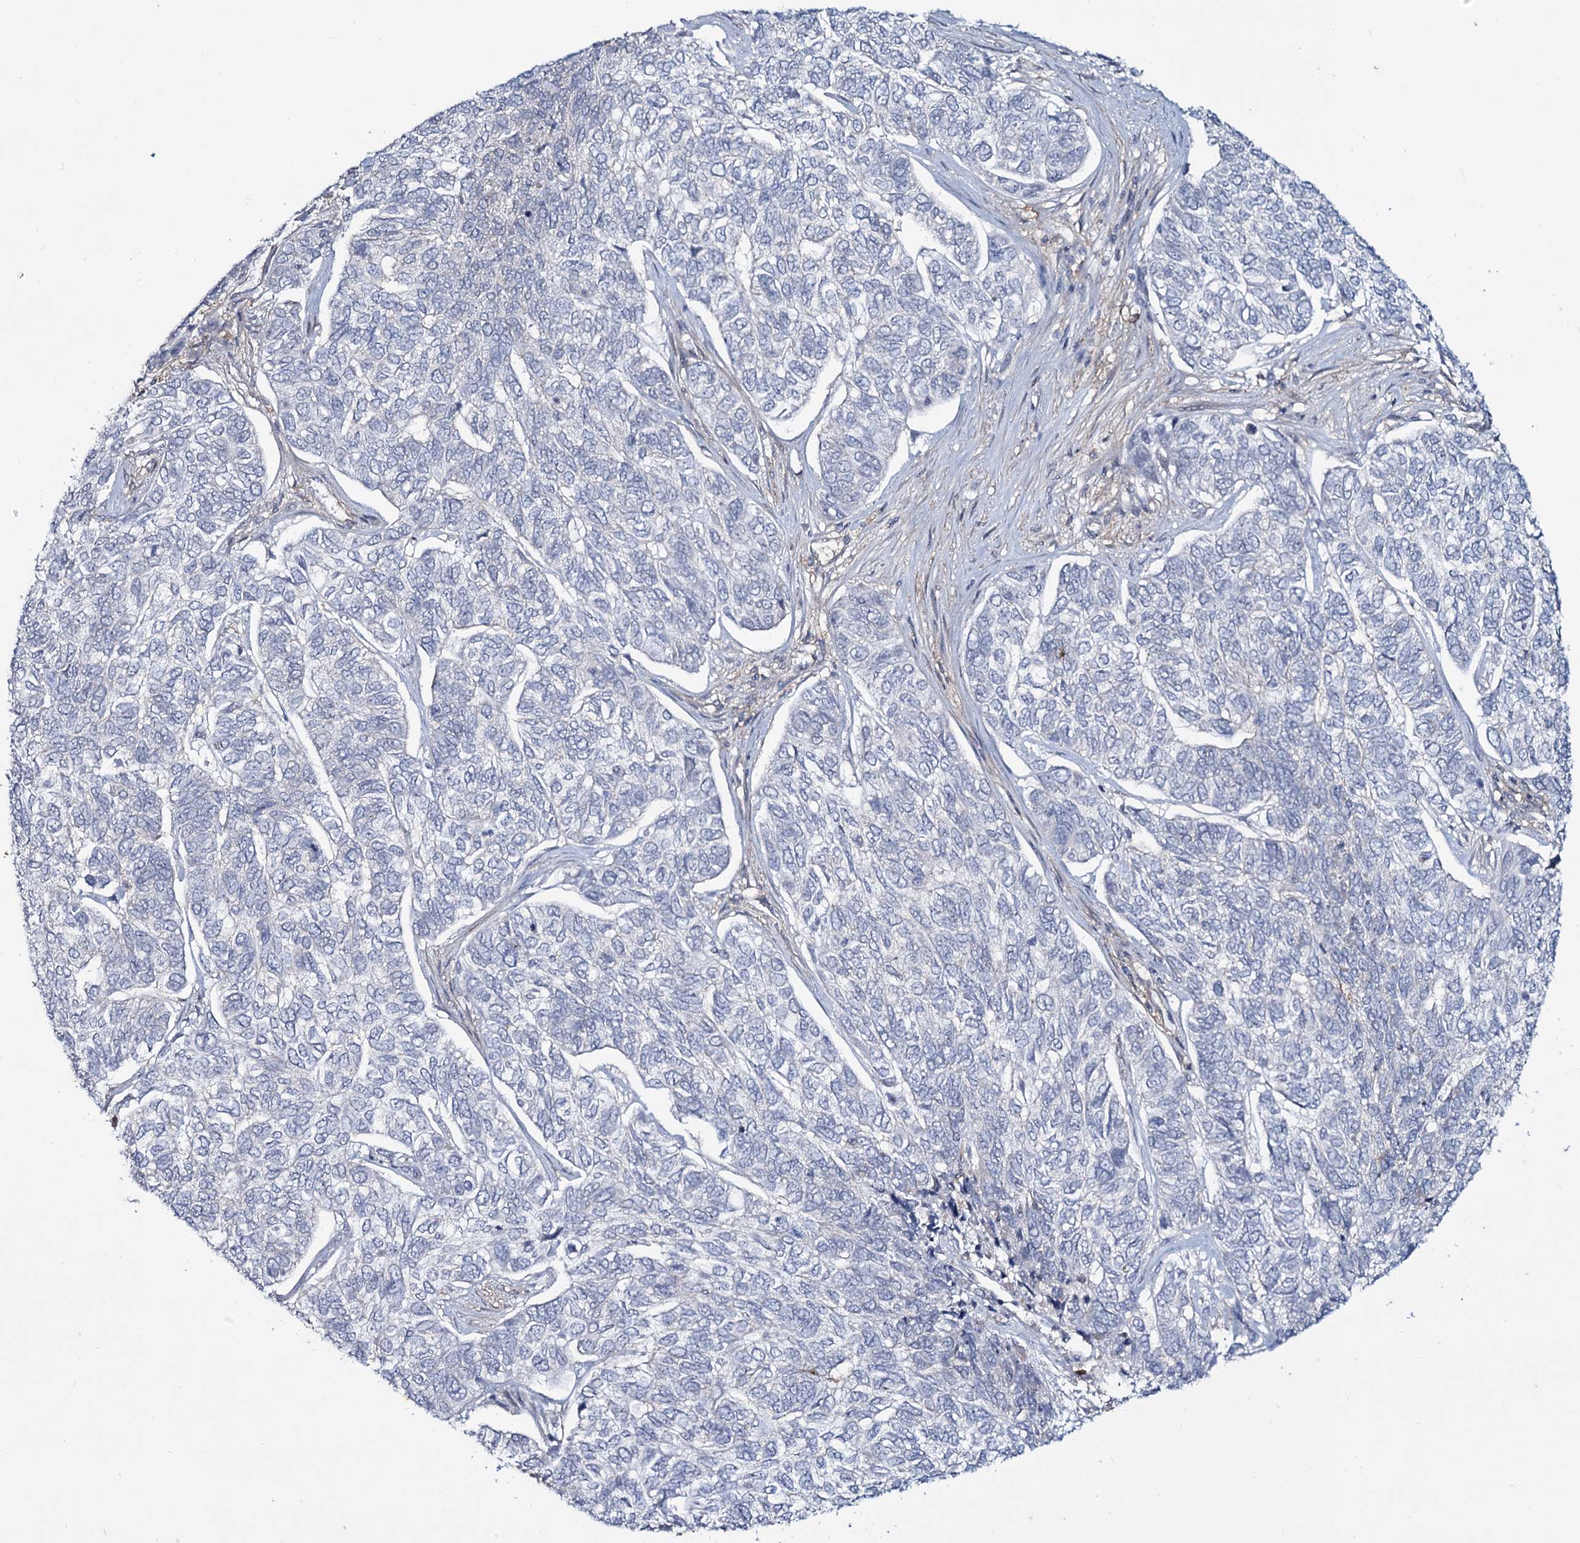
{"staining": {"intensity": "negative", "quantity": "none", "location": "none"}, "tissue": "skin cancer", "cell_type": "Tumor cells", "image_type": "cancer", "snomed": [{"axis": "morphology", "description": "Basal cell carcinoma"}, {"axis": "topography", "description": "Skin"}], "caption": "Skin basal cell carcinoma stained for a protein using IHC shows no positivity tumor cells.", "gene": "SNAP23", "patient": {"sex": "female", "age": 65}}